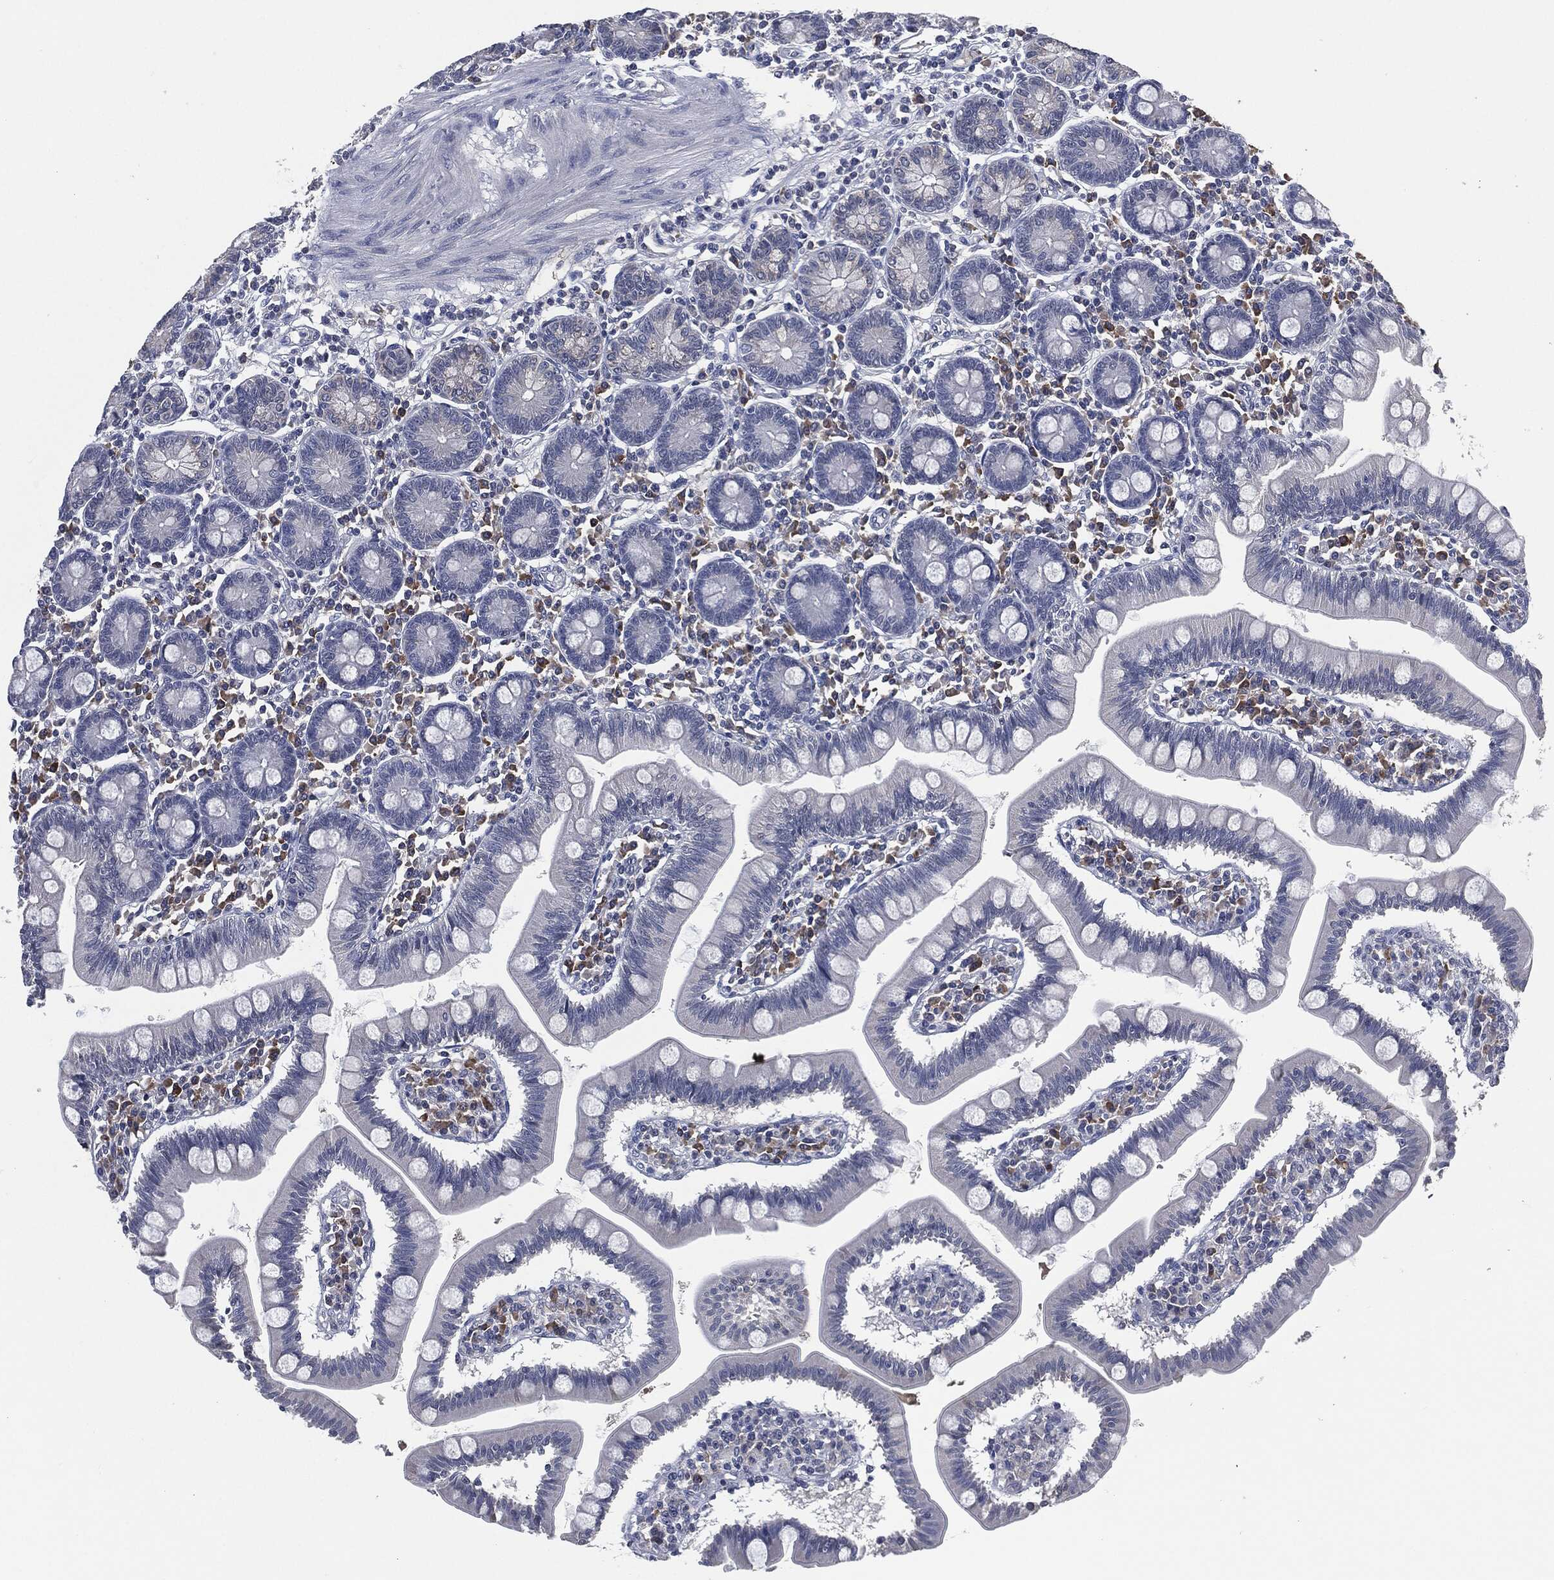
{"staining": {"intensity": "negative", "quantity": "none", "location": "none"}, "tissue": "small intestine", "cell_type": "Glandular cells", "image_type": "normal", "snomed": [{"axis": "morphology", "description": "Normal tissue, NOS"}, {"axis": "topography", "description": "Small intestine"}], "caption": "DAB immunohistochemical staining of benign small intestine reveals no significant staining in glandular cells. Nuclei are stained in blue.", "gene": "IL2RG", "patient": {"sex": "male", "age": 88}}